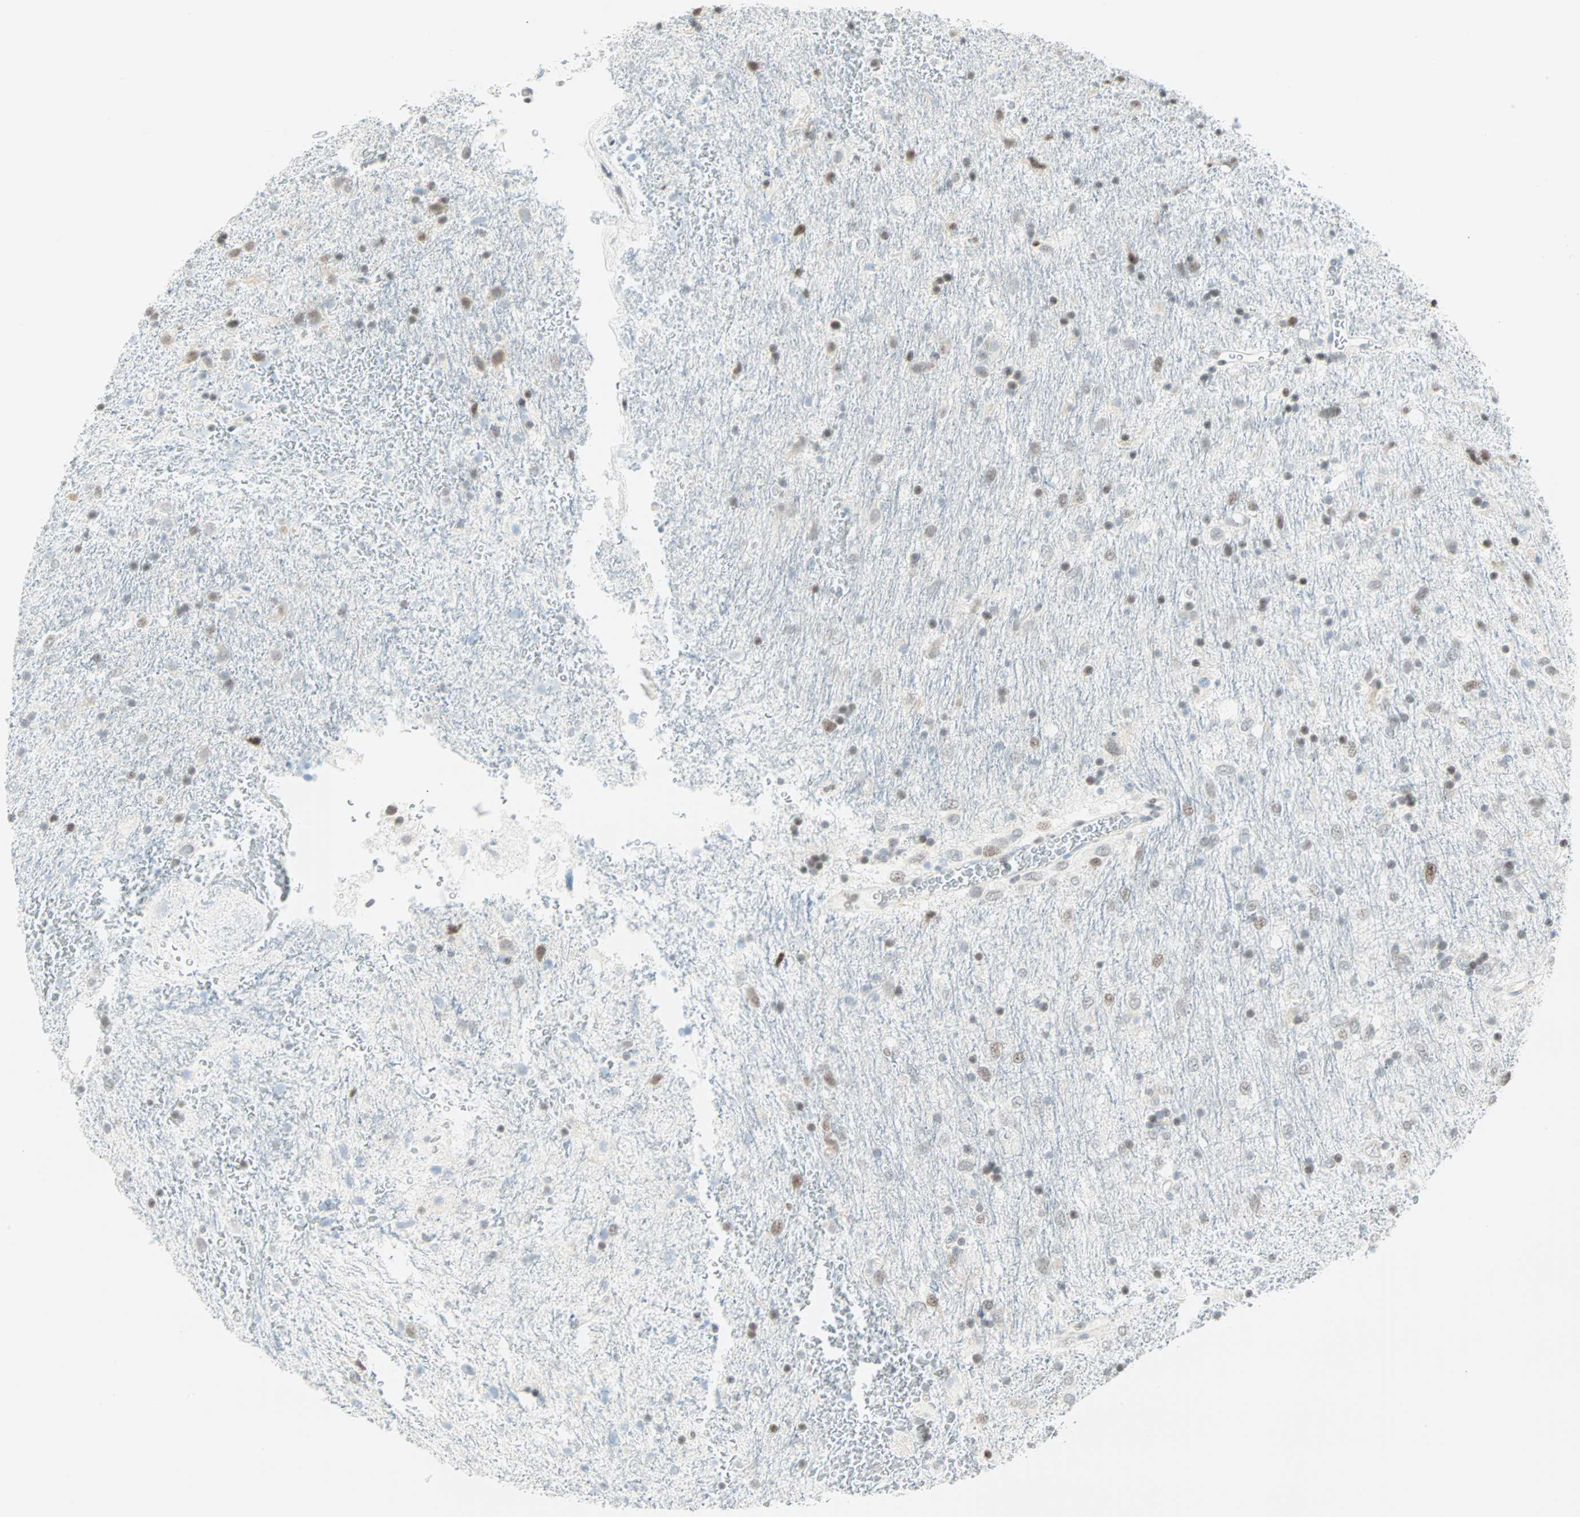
{"staining": {"intensity": "weak", "quantity": "<25%", "location": "nuclear"}, "tissue": "glioma", "cell_type": "Tumor cells", "image_type": "cancer", "snomed": [{"axis": "morphology", "description": "Glioma, malignant, Low grade"}, {"axis": "topography", "description": "Brain"}], "caption": "Micrograph shows no significant protein expression in tumor cells of glioma.", "gene": "PKNOX1", "patient": {"sex": "male", "age": 77}}